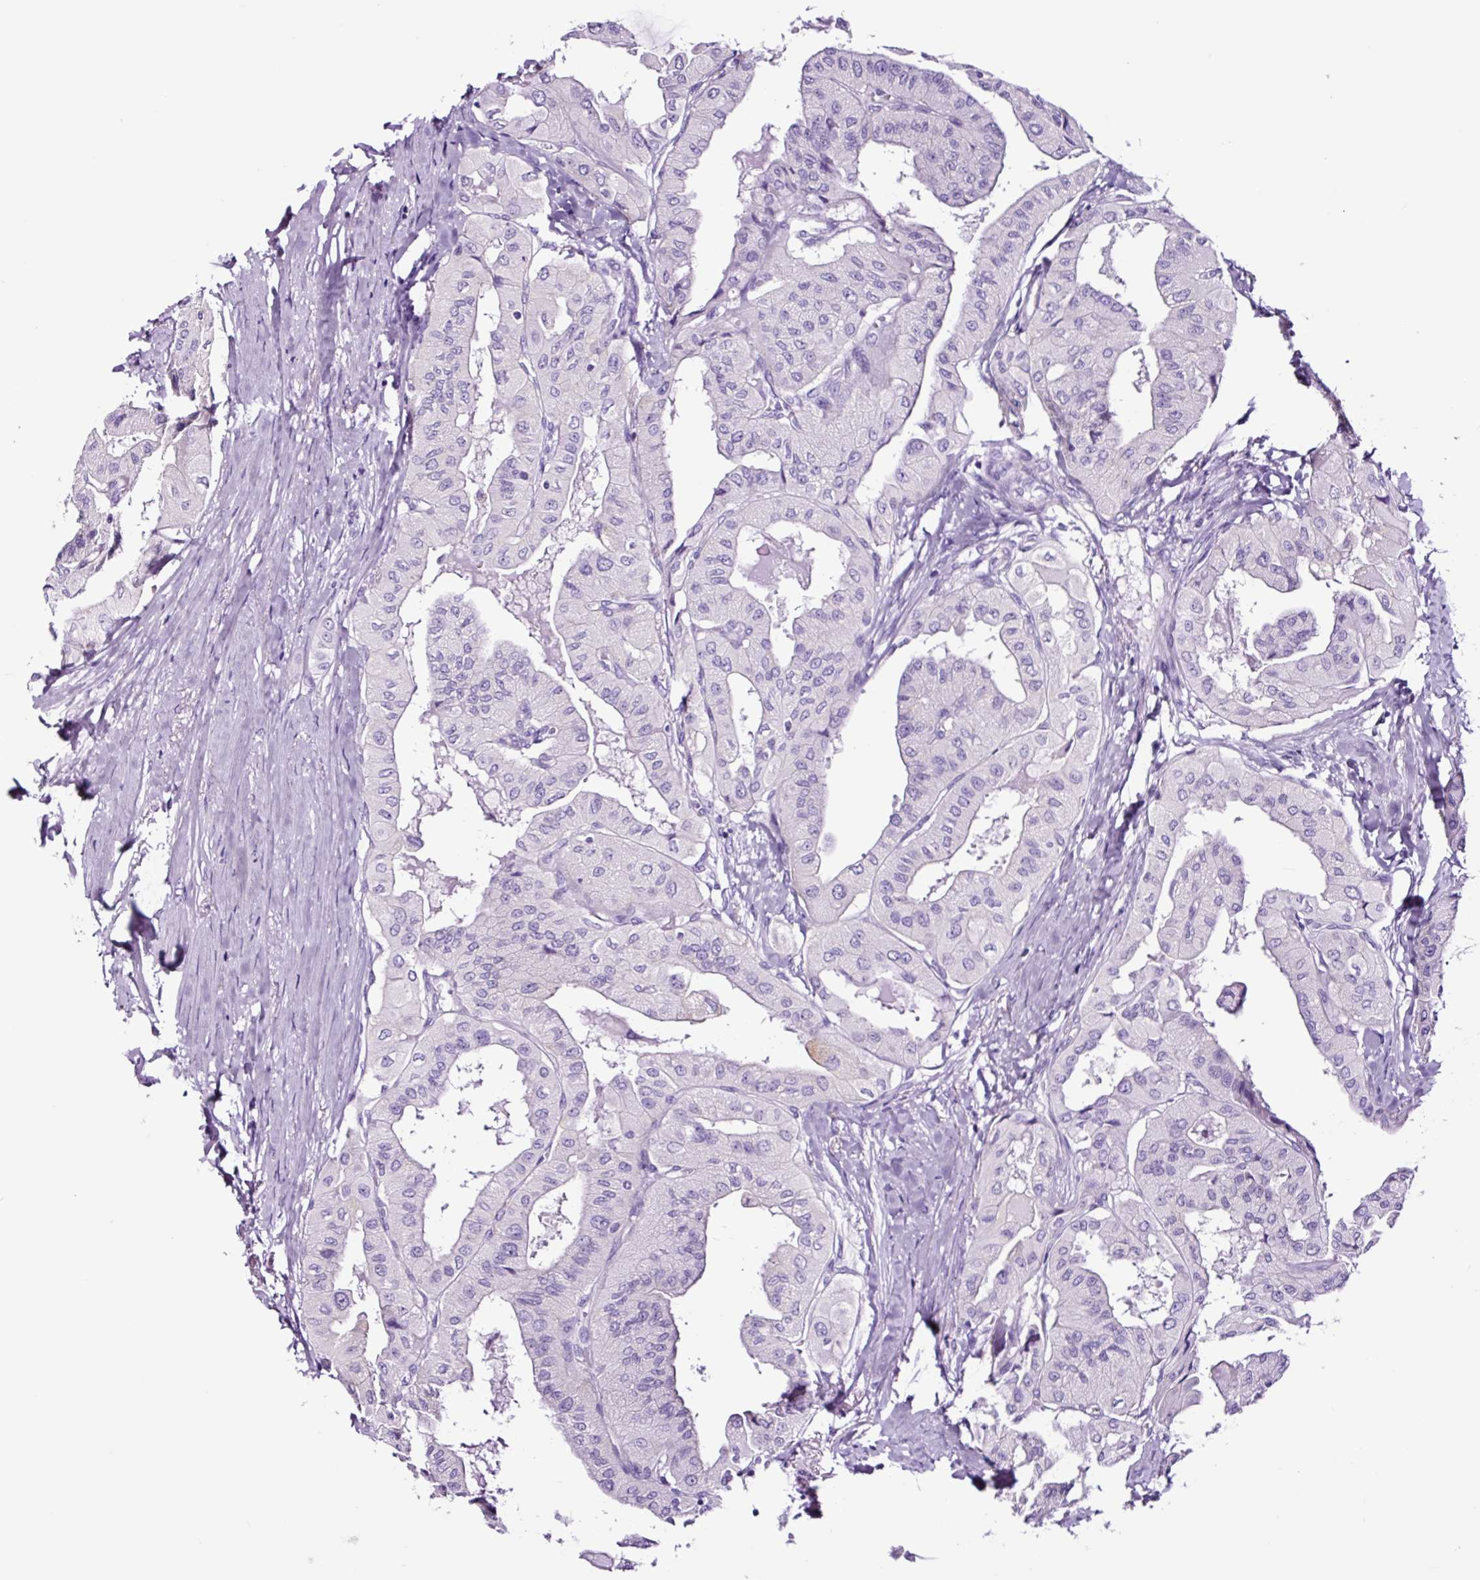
{"staining": {"intensity": "negative", "quantity": "none", "location": "none"}, "tissue": "thyroid cancer", "cell_type": "Tumor cells", "image_type": "cancer", "snomed": [{"axis": "morphology", "description": "Normal tissue, NOS"}, {"axis": "morphology", "description": "Papillary adenocarcinoma, NOS"}, {"axis": "topography", "description": "Thyroid gland"}], "caption": "Papillary adenocarcinoma (thyroid) was stained to show a protein in brown. There is no significant positivity in tumor cells. Nuclei are stained in blue.", "gene": "FBXL7", "patient": {"sex": "female", "age": 59}}